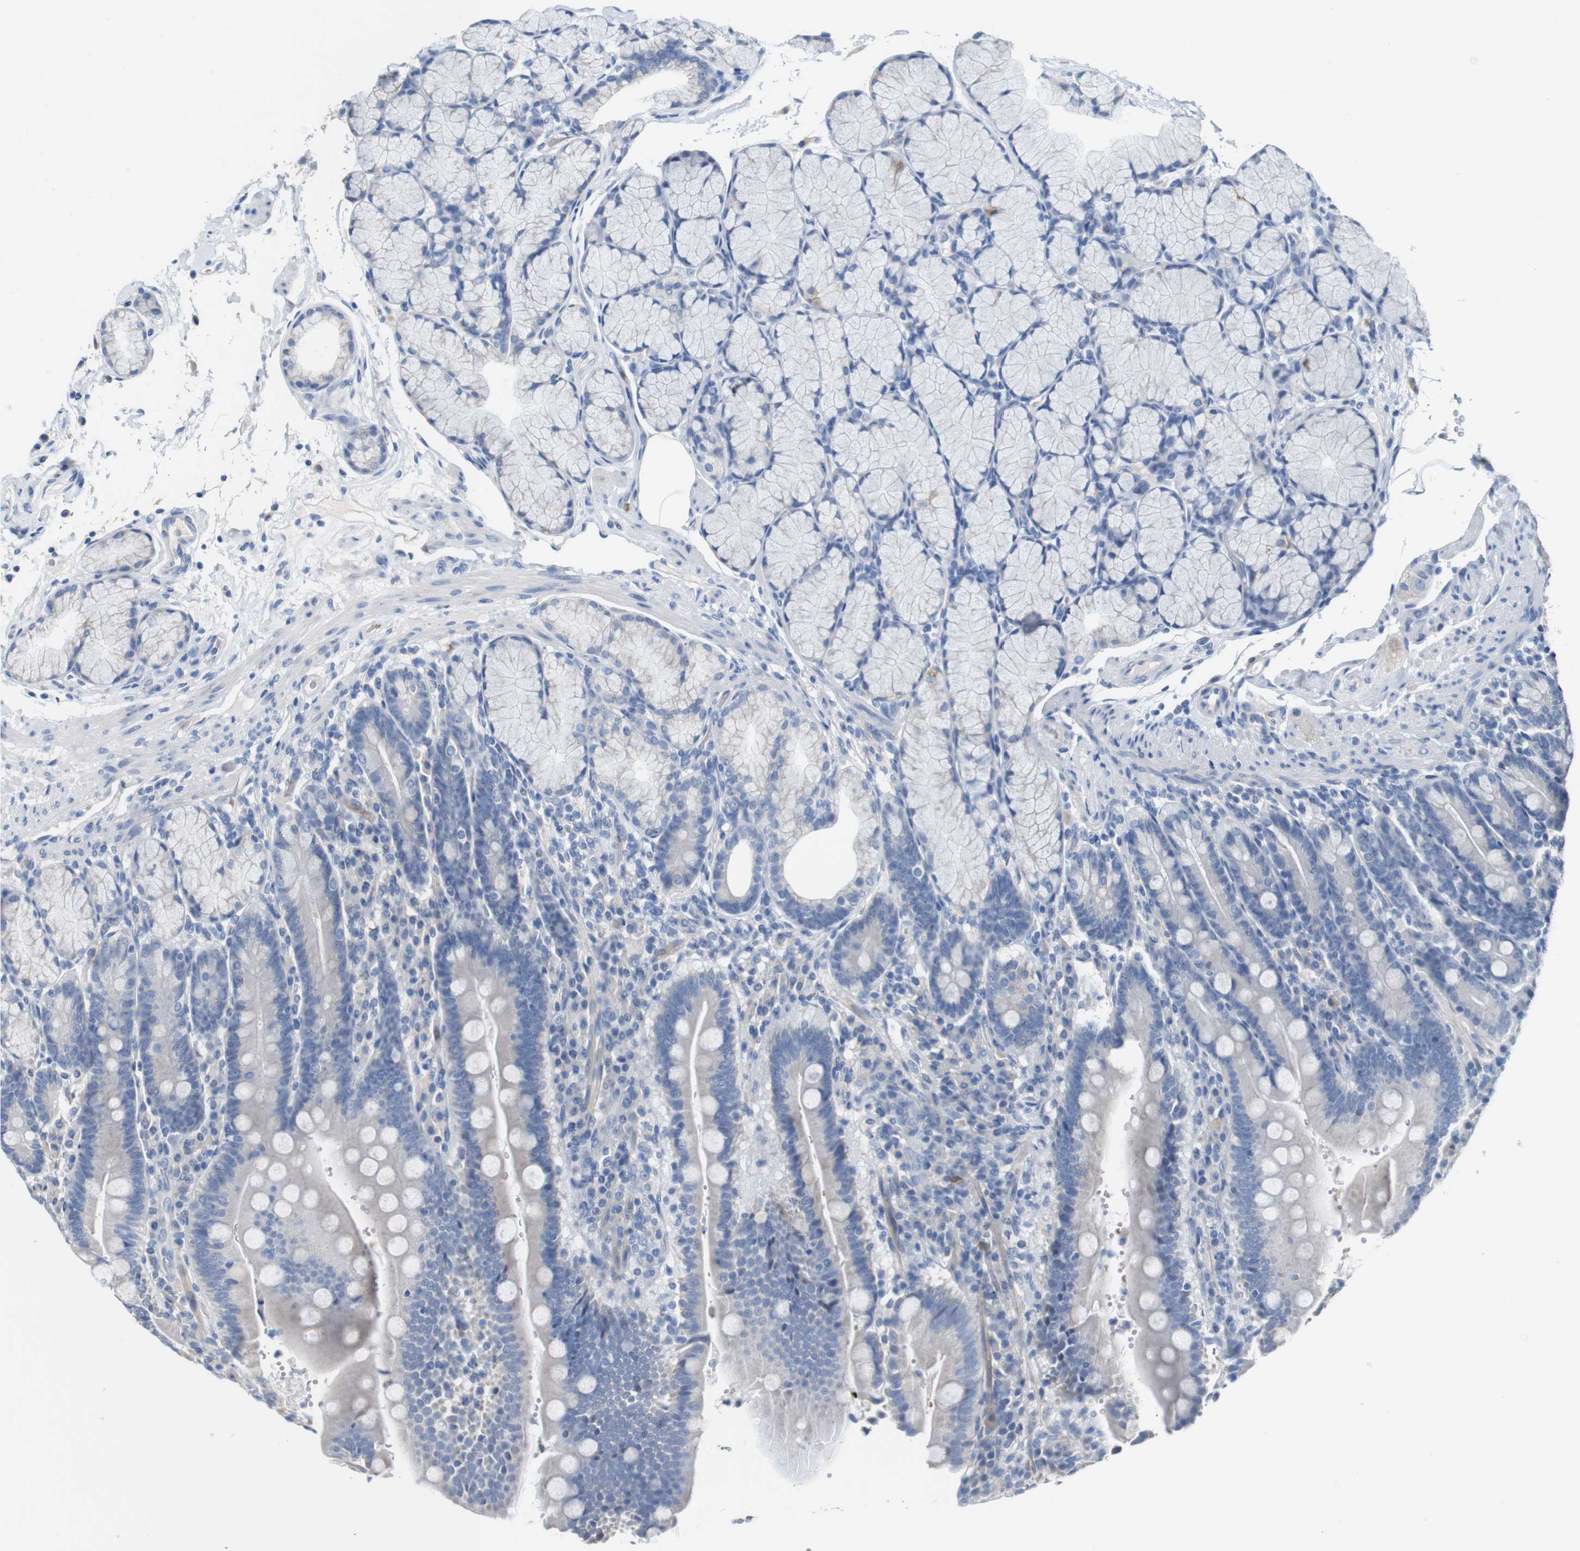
{"staining": {"intensity": "negative", "quantity": "none", "location": "none"}, "tissue": "duodenum", "cell_type": "Glandular cells", "image_type": "normal", "snomed": [{"axis": "morphology", "description": "Normal tissue, NOS"}, {"axis": "topography", "description": "Small intestine, NOS"}], "caption": "This is a histopathology image of immunohistochemistry staining of normal duodenum, which shows no staining in glandular cells.", "gene": "IGSF8", "patient": {"sex": "female", "age": 71}}